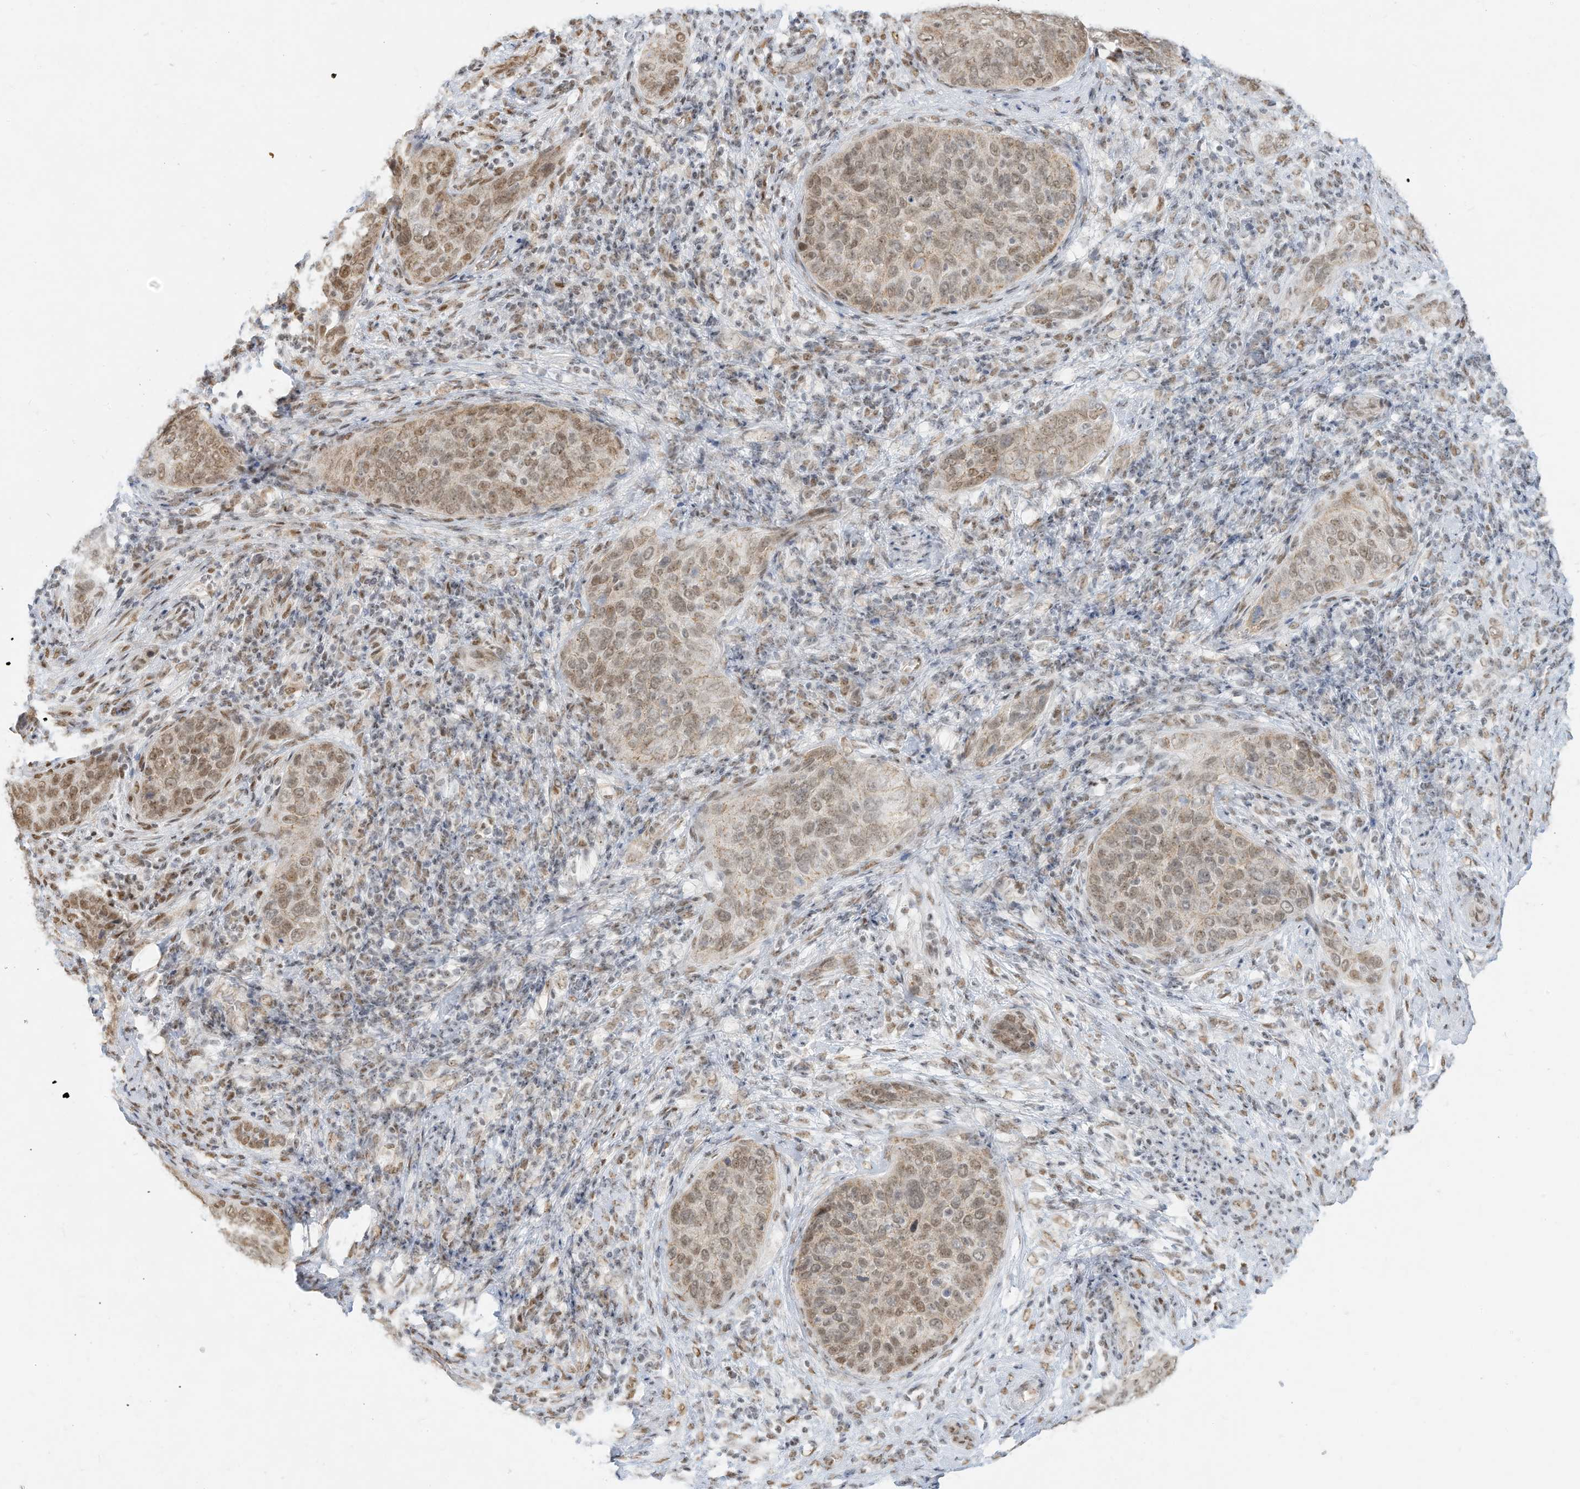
{"staining": {"intensity": "moderate", "quantity": ">75%", "location": "nuclear"}, "tissue": "cervical cancer", "cell_type": "Tumor cells", "image_type": "cancer", "snomed": [{"axis": "morphology", "description": "Squamous cell carcinoma, NOS"}, {"axis": "topography", "description": "Cervix"}], "caption": "Immunohistochemical staining of cervical cancer (squamous cell carcinoma) shows moderate nuclear protein staining in approximately >75% of tumor cells.", "gene": "NHSL1", "patient": {"sex": "female", "age": 60}}